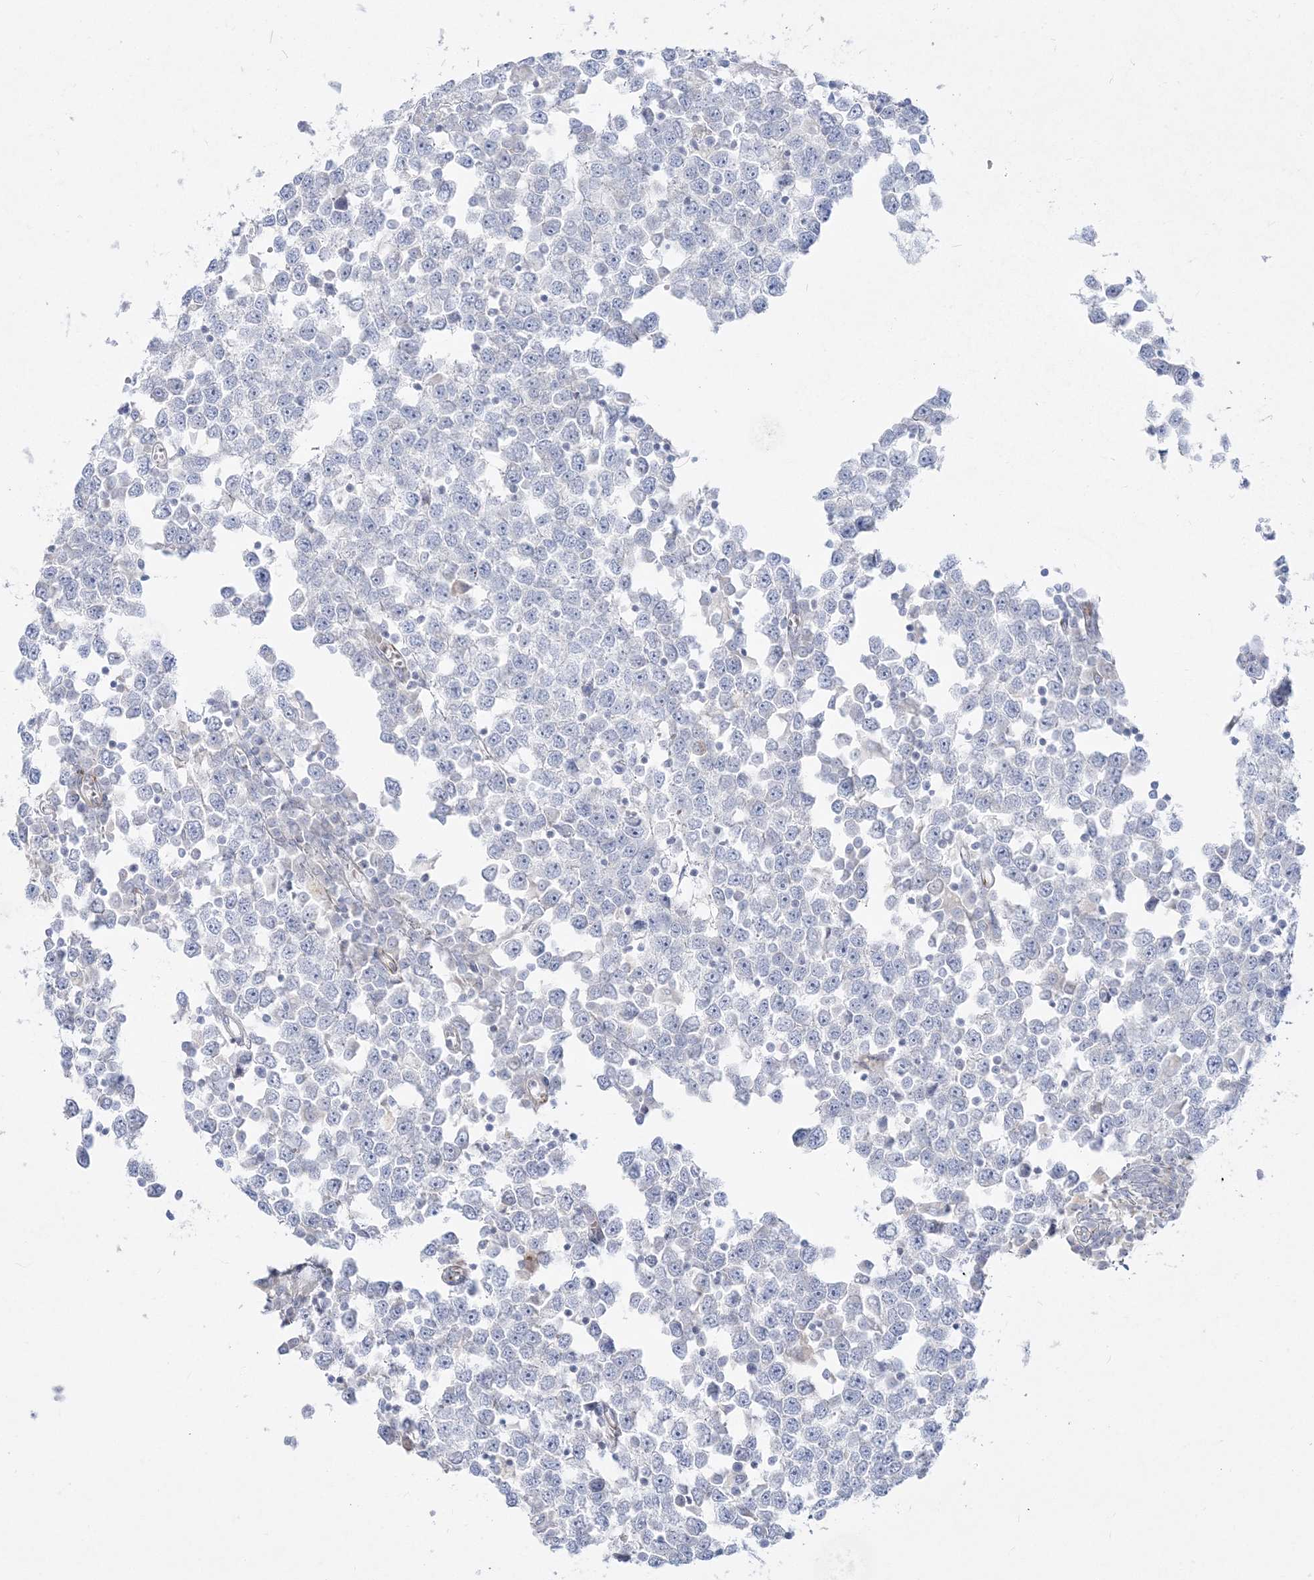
{"staining": {"intensity": "negative", "quantity": "none", "location": "none"}, "tissue": "testis cancer", "cell_type": "Tumor cells", "image_type": "cancer", "snomed": [{"axis": "morphology", "description": "Seminoma, NOS"}, {"axis": "topography", "description": "Testis"}], "caption": "High power microscopy photomicrograph of an IHC photomicrograph of testis seminoma, revealing no significant expression in tumor cells.", "gene": "GPAT2", "patient": {"sex": "male", "age": 65}}